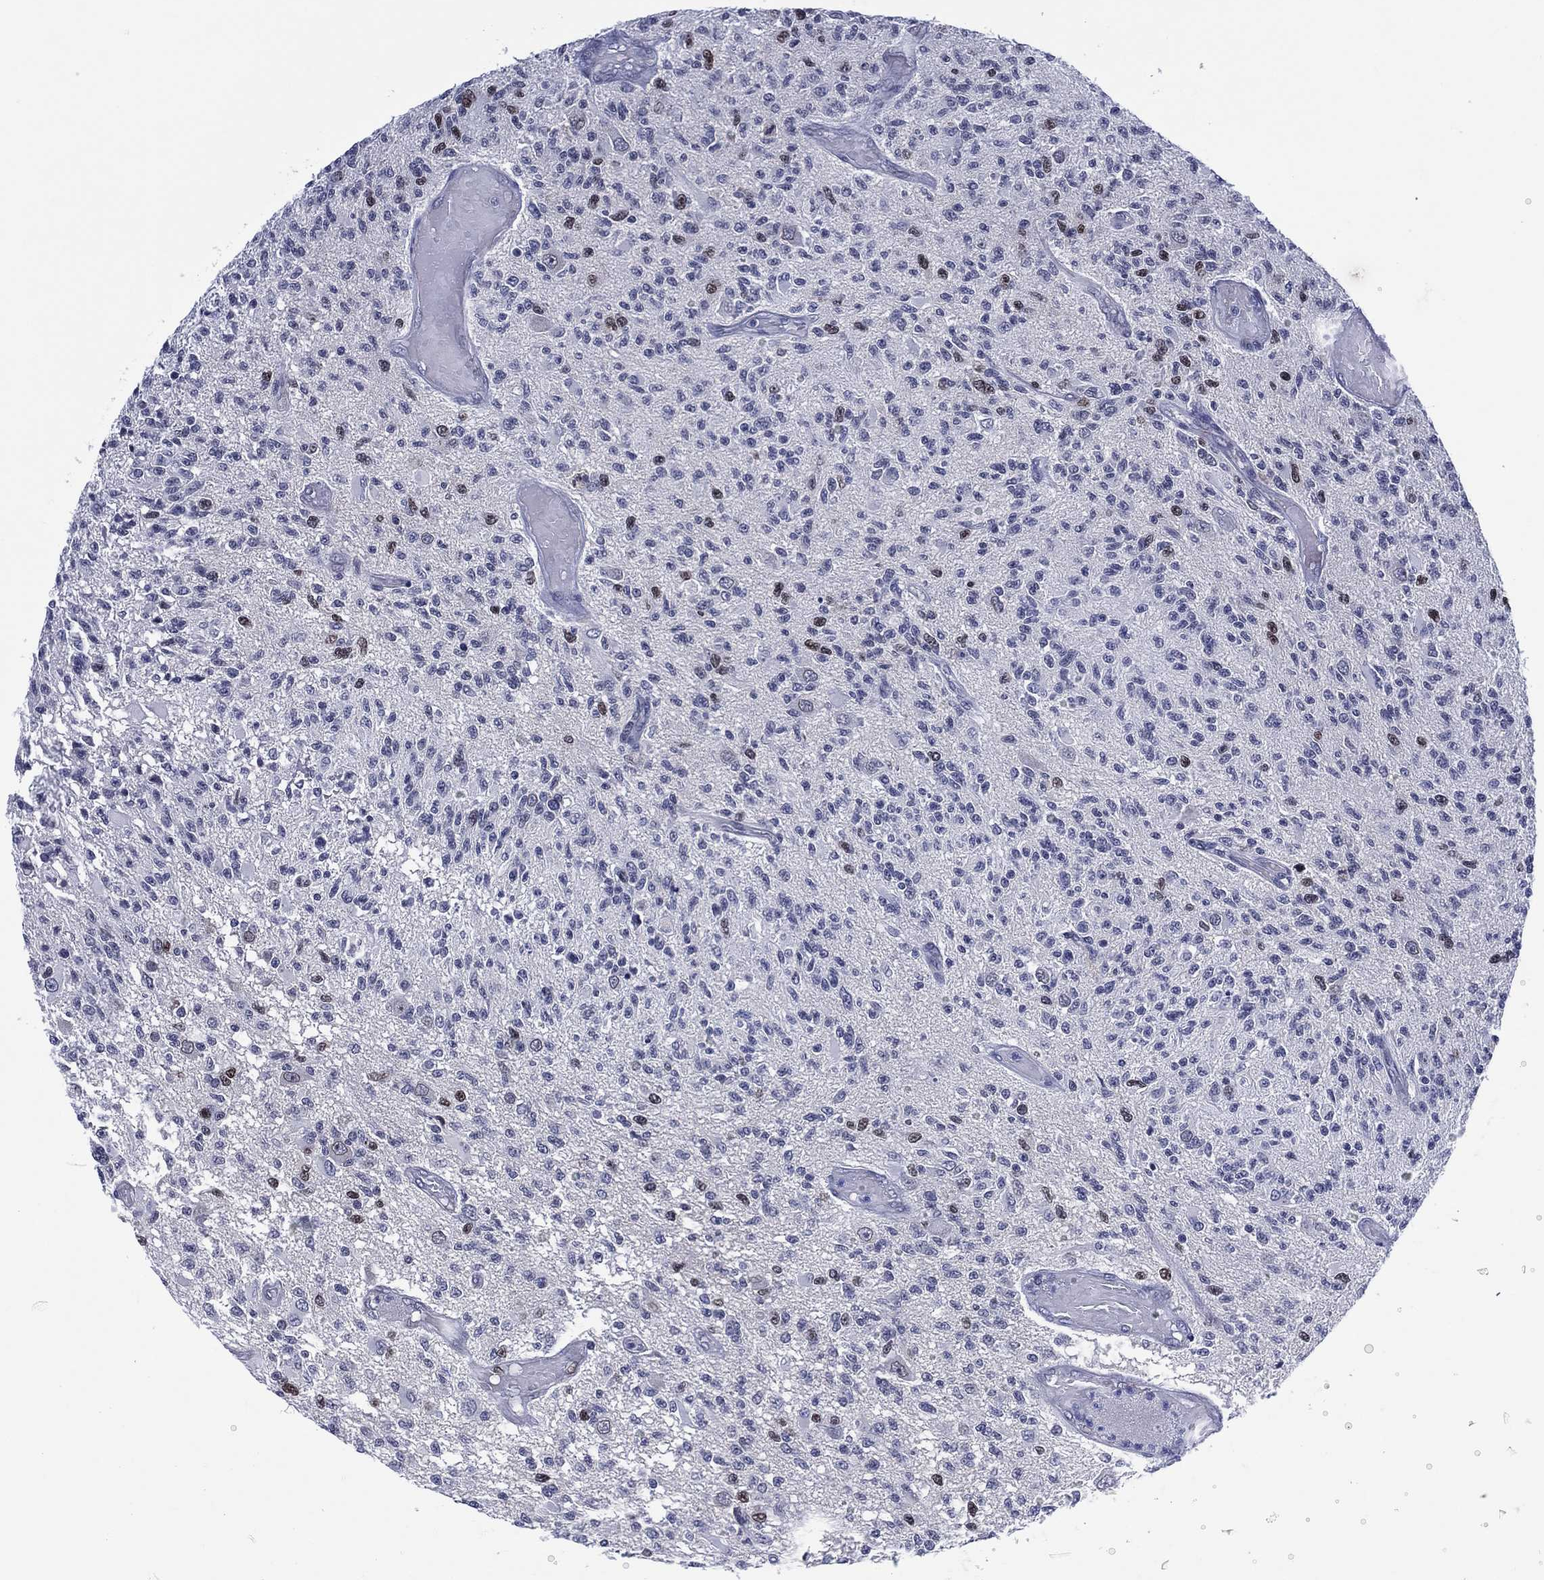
{"staining": {"intensity": "moderate", "quantity": "<25%", "location": "nuclear"}, "tissue": "glioma", "cell_type": "Tumor cells", "image_type": "cancer", "snomed": [{"axis": "morphology", "description": "Glioma, malignant, High grade"}, {"axis": "topography", "description": "Brain"}], "caption": "Immunohistochemistry staining of glioma, which displays low levels of moderate nuclear positivity in about <25% of tumor cells indicating moderate nuclear protein positivity. The staining was performed using DAB (brown) for protein detection and nuclei were counterstained in hematoxylin (blue).", "gene": "GATA6", "patient": {"sex": "female", "age": 63}}